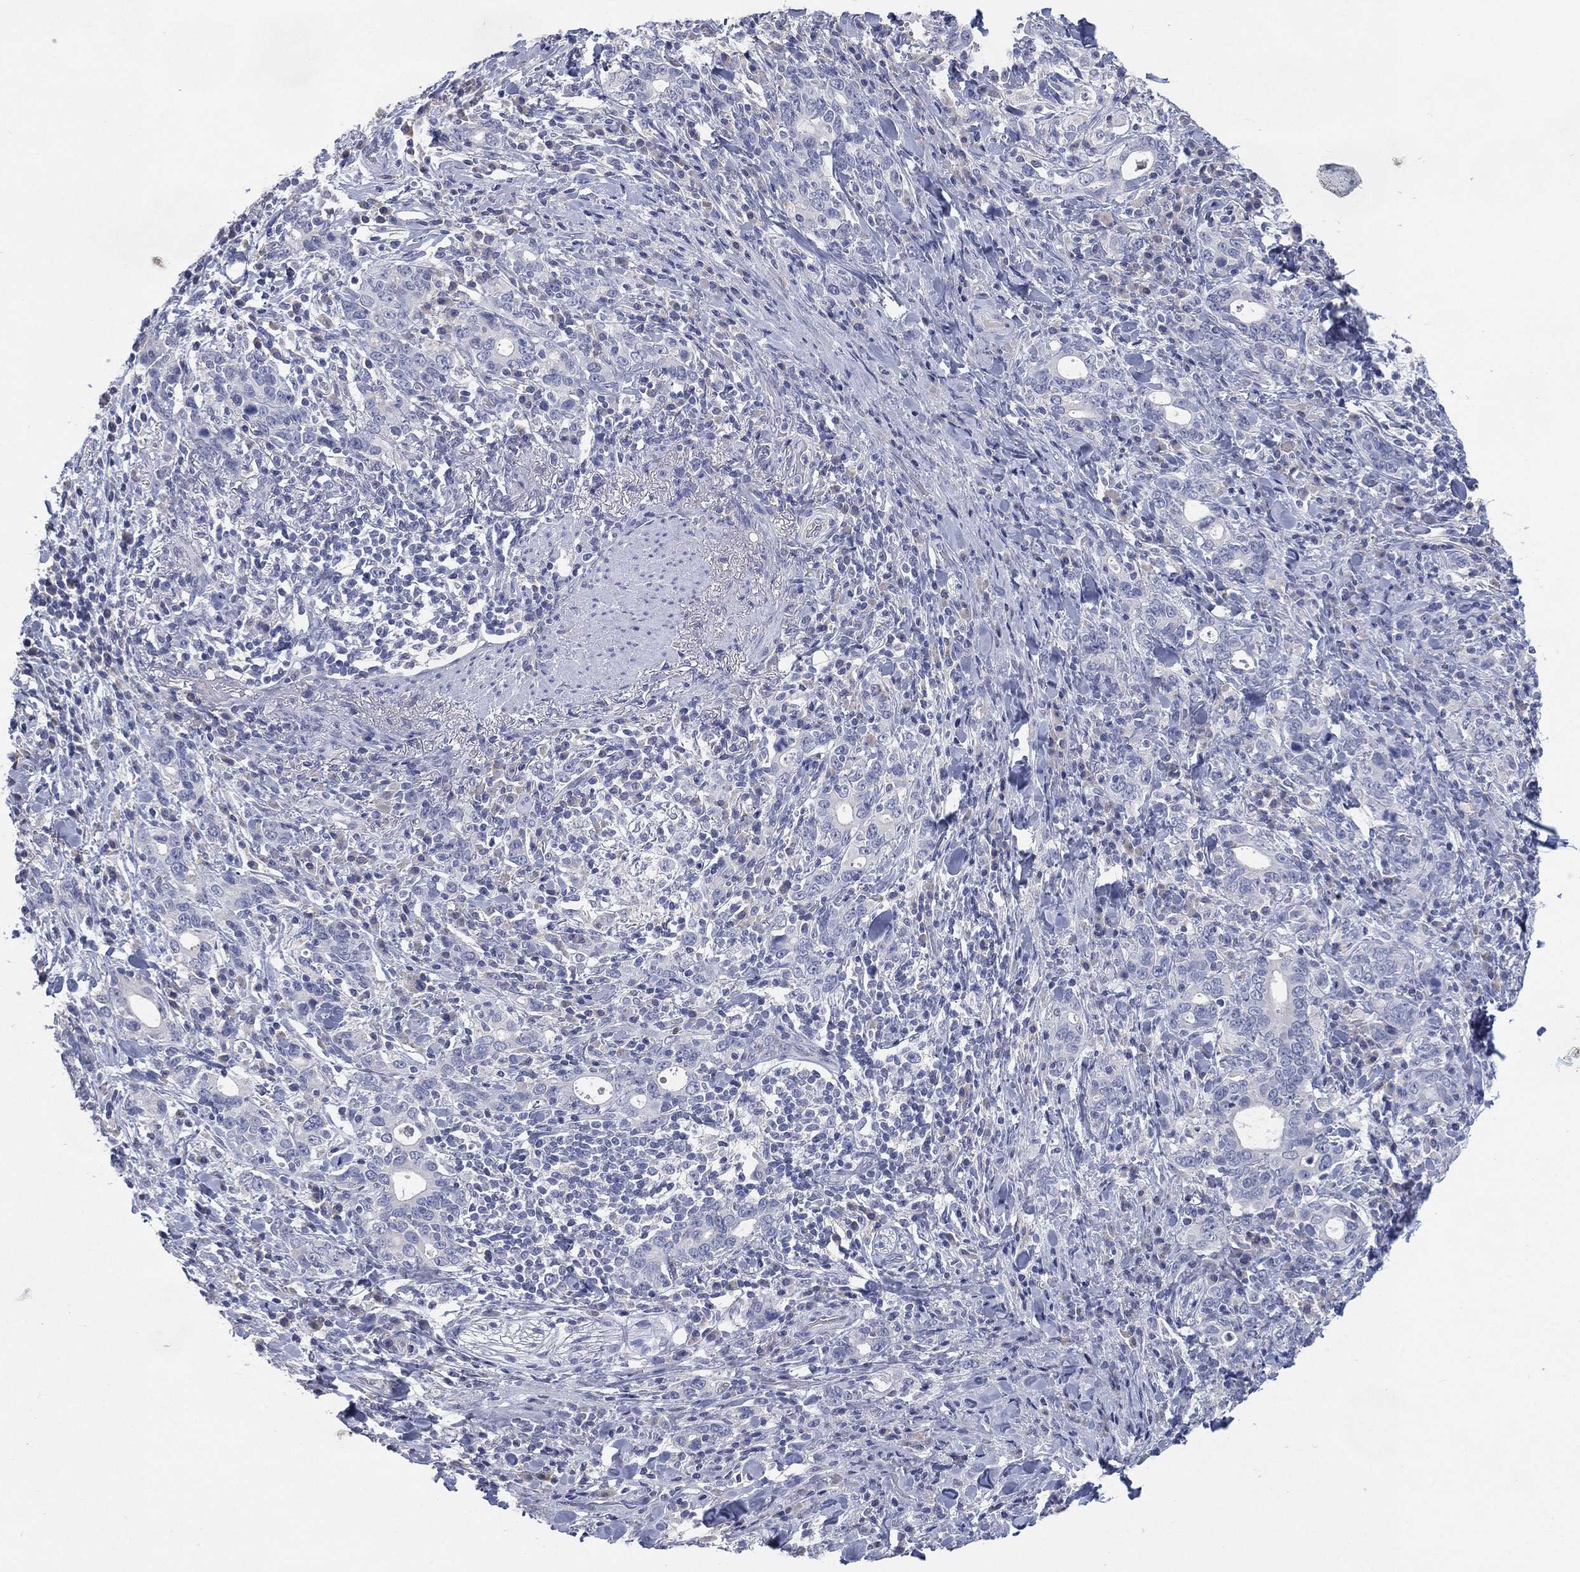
{"staining": {"intensity": "negative", "quantity": "none", "location": "none"}, "tissue": "stomach cancer", "cell_type": "Tumor cells", "image_type": "cancer", "snomed": [{"axis": "morphology", "description": "Adenocarcinoma, NOS"}, {"axis": "topography", "description": "Stomach"}], "caption": "Stomach cancer was stained to show a protein in brown. There is no significant staining in tumor cells. (DAB (3,3'-diaminobenzidine) immunohistochemistry (IHC), high magnification).", "gene": "KRT35", "patient": {"sex": "male", "age": 79}}